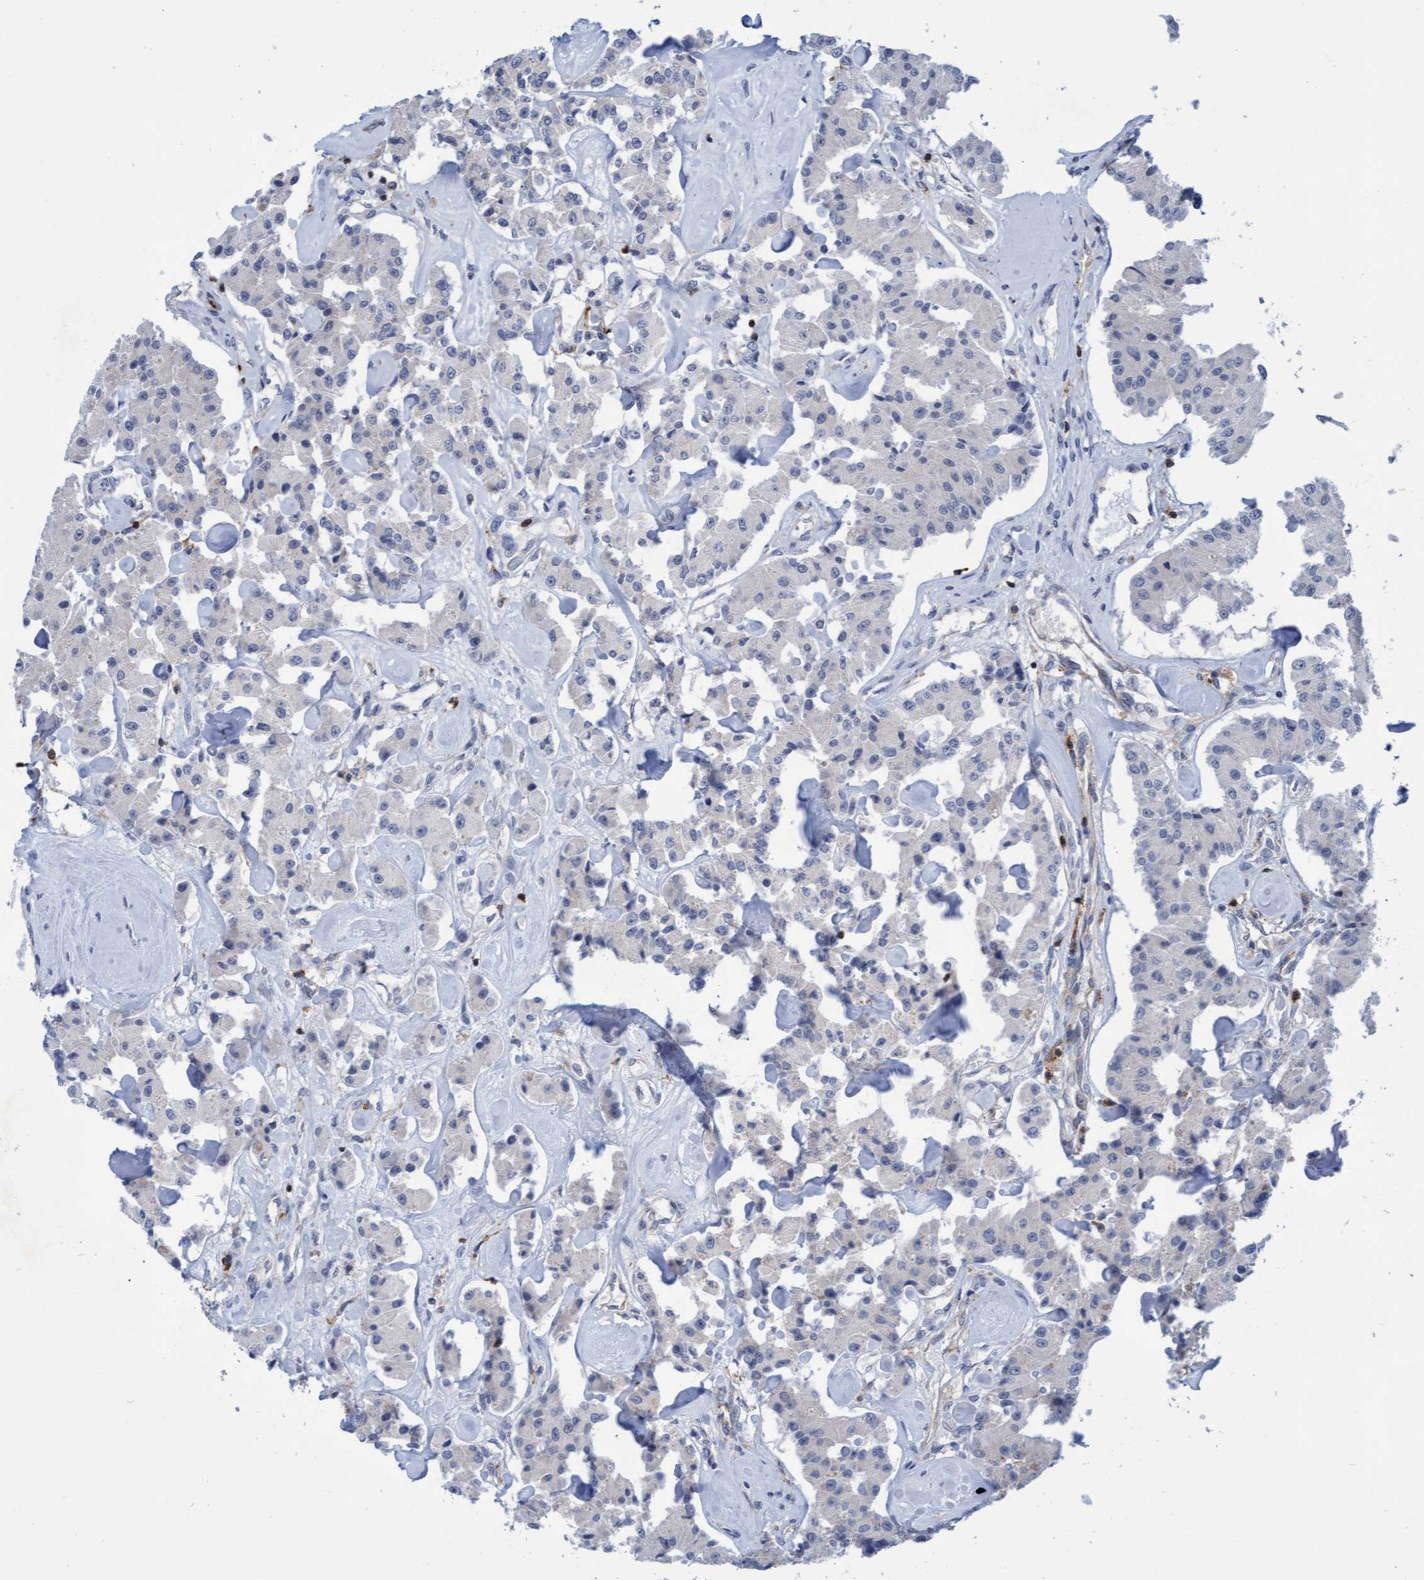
{"staining": {"intensity": "negative", "quantity": "none", "location": "none"}, "tissue": "carcinoid", "cell_type": "Tumor cells", "image_type": "cancer", "snomed": [{"axis": "morphology", "description": "Carcinoid, malignant, NOS"}, {"axis": "topography", "description": "Pancreas"}], "caption": "This is an IHC micrograph of human malignant carcinoid. There is no staining in tumor cells.", "gene": "FNBP1", "patient": {"sex": "male", "age": 41}}